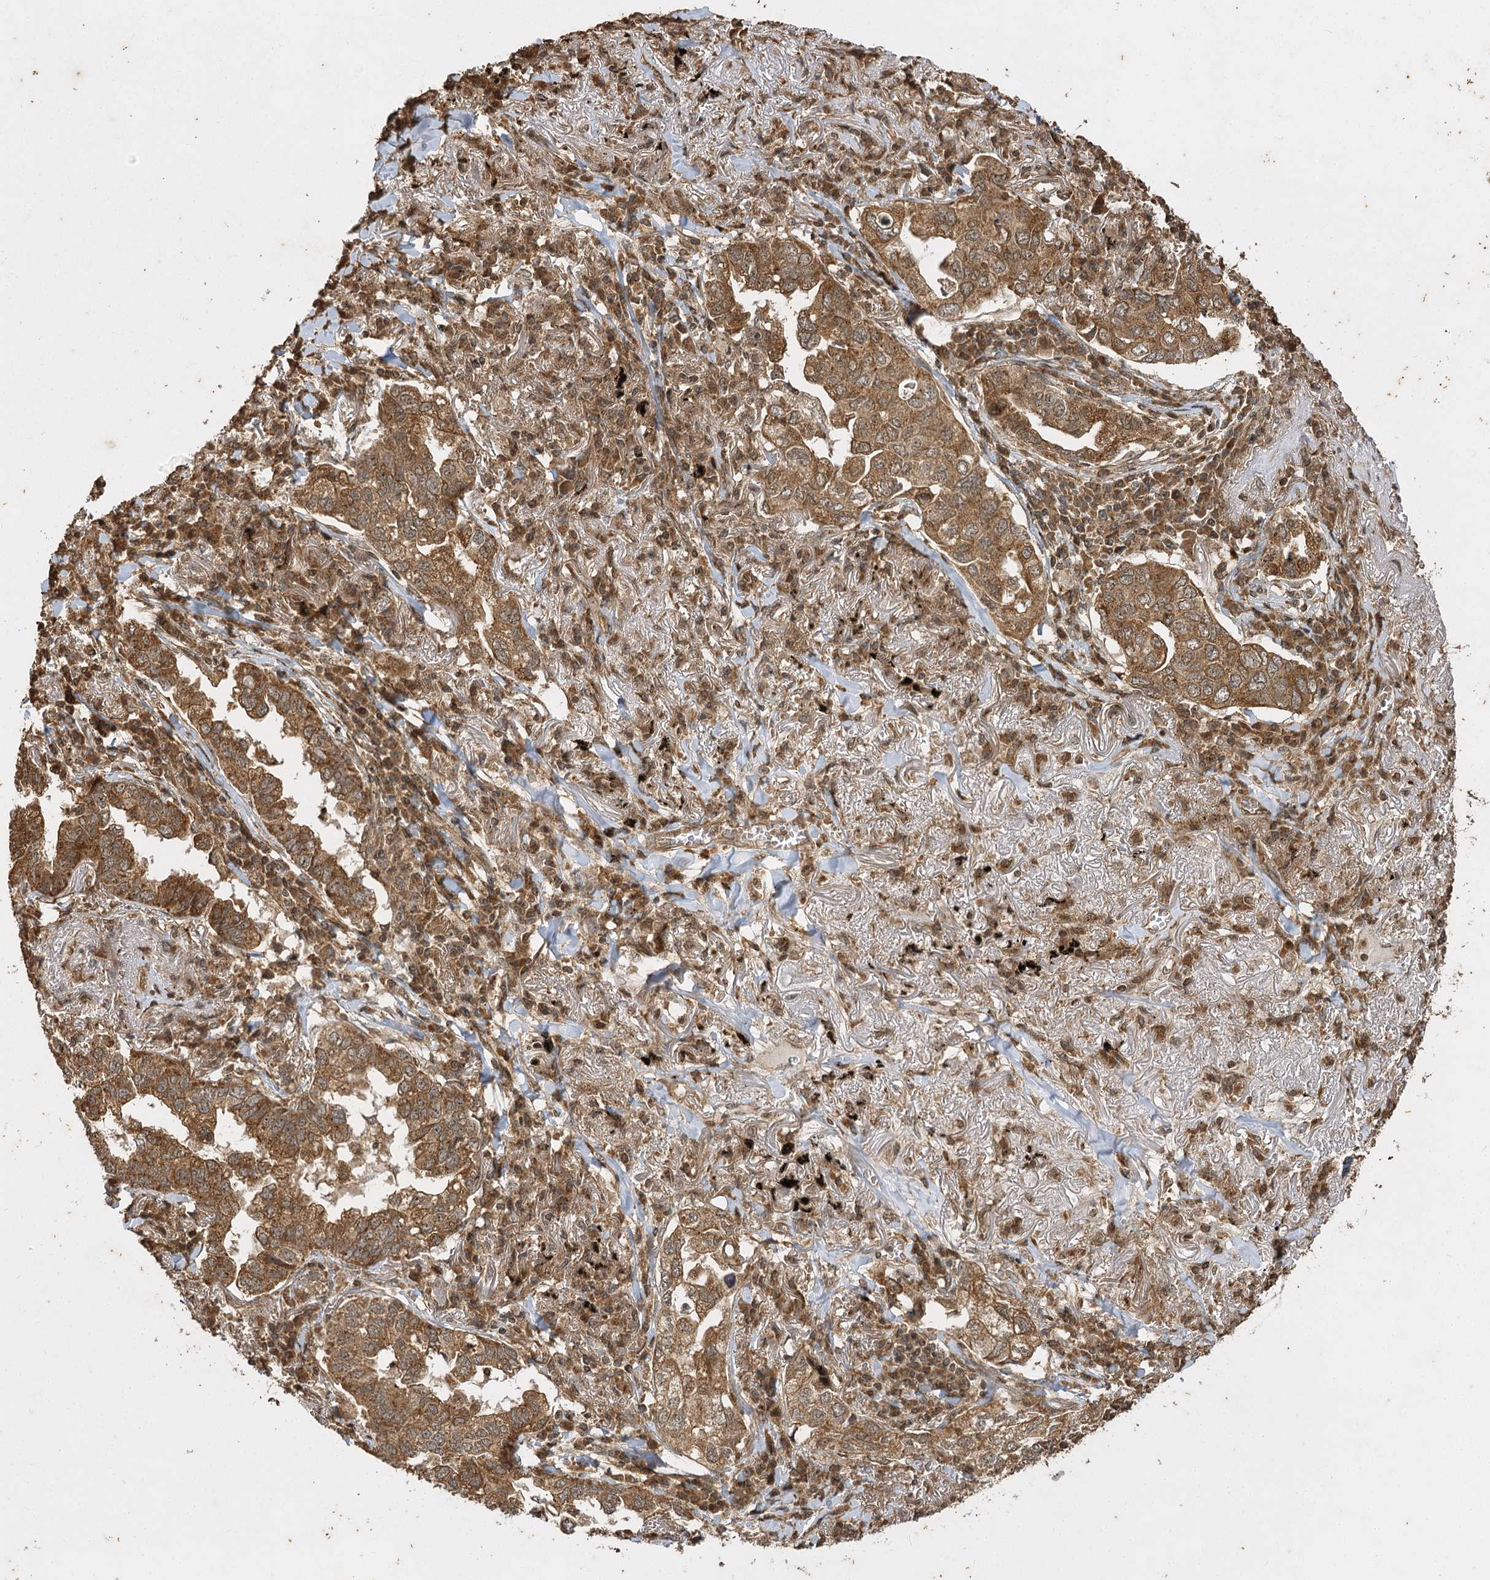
{"staining": {"intensity": "moderate", "quantity": ">75%", "location": "cytoplasmic/membranous,nuclear"}, "tissue": "lung cancer", "cell_type": "Tumor cells", "image_type": "cancer", "snomed": [{"axis": "morphology", "description": "Adenocarcinoma, NOS"}, {"axis": "topography", "description": "Lung"}], "caption": "A micrograph of lung cancer stained for a protein displays moderate cytoplasmic/membranous and nuclear brown staining in tumor cells.", "gene": "IL11RA", "patient": {"sex": "male", "age": 65}}